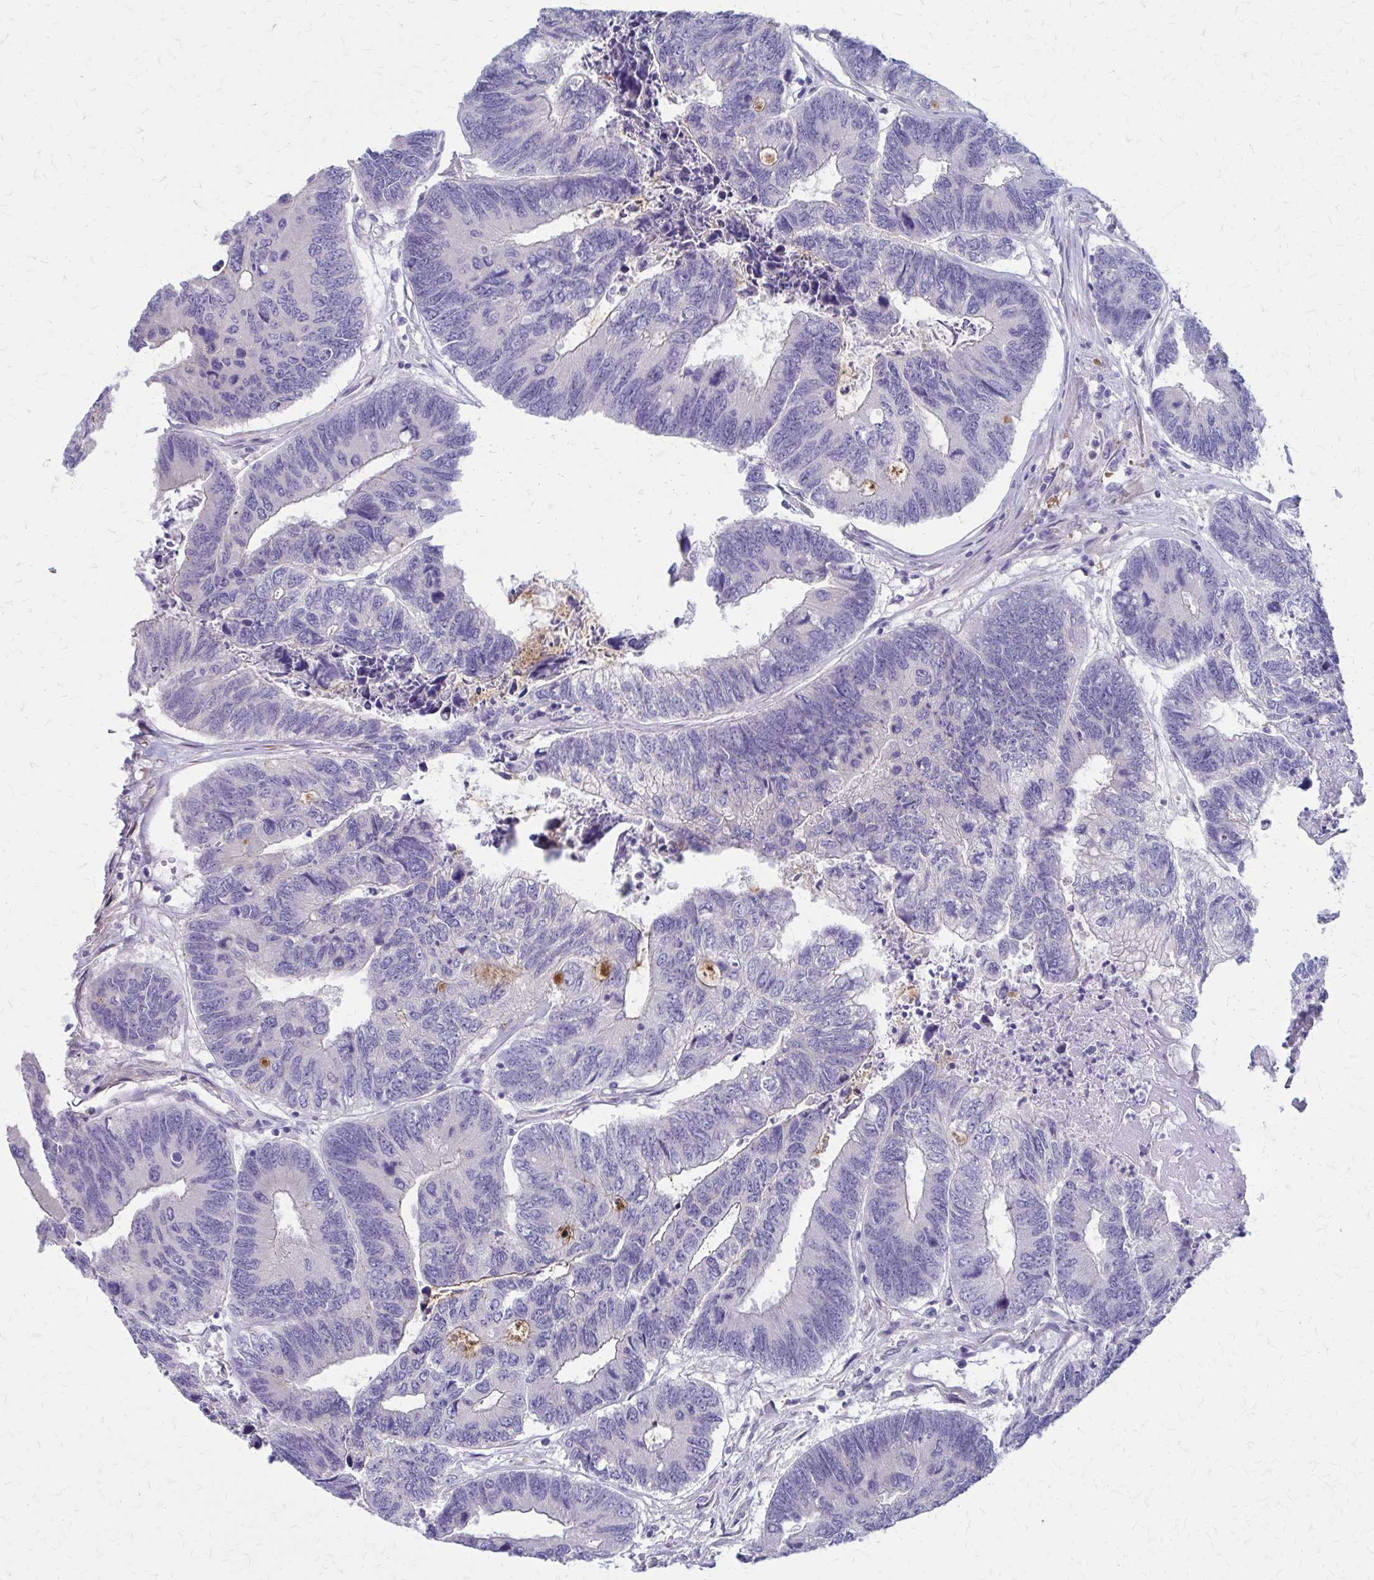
{"staining": {"intensity": "negative", "quantity": "none", "location": "none"}, "tissue": "colorectal cancer", "cell_type": "Tumor cells", "image_type": "cancer", "snomed": [{"axis": "morphology", "description": "Adenocarcinoma, NOS"}, {"axis": "topography", "description": "Colon"}], "caption": "Immunohistochemical staining of adenocarcinoma (colorectal) reveals no significant positivity in tumor cells. The staining is performed using DAB (3,3'-diaminobenzidine) brown chromogen with nuclei counter-stained in using hematoxylin.", "gene": "GLYATL2", "patient": {"sex": "female", "age": 67}}